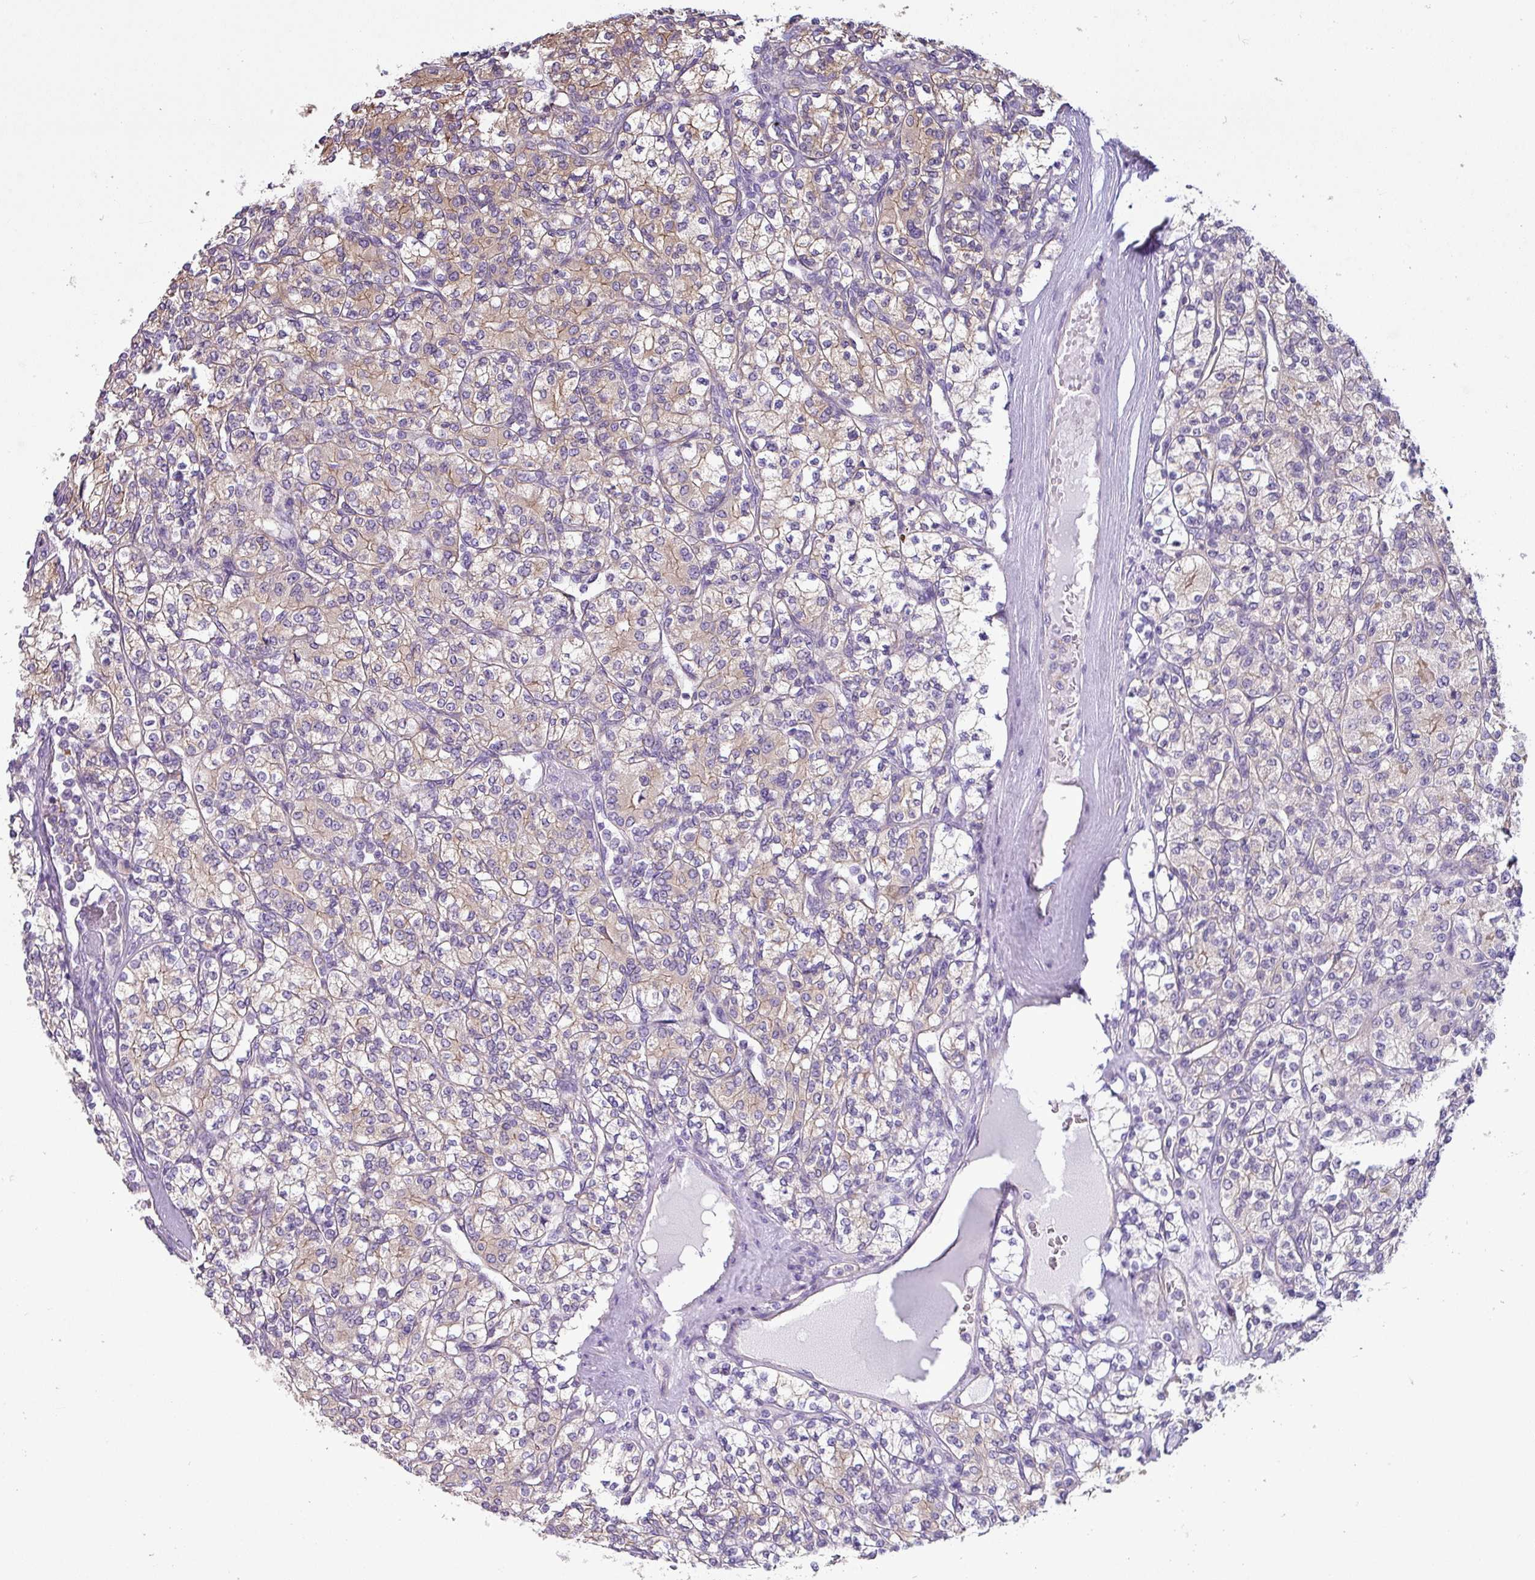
{"staining": {"intensity": "weak", "quantity": "25%-75%", "location": "cytoplasmic/membranous"}, "tissue": "renal cancer", "cell_type": "Tumor cells", "image_type": "cancer", "snomed": [{"axis": "morphology", "description": "Adenocarcinoma, NOS"}, {"axis": "topography", "description": "Kidney"}], "caption": "DAB immunohistochemical staining of renal adenocarcinoma demonstrates weak cytoplasmic/membranous protein positivity in approximately 25%-75% of tumor cells.", "gene": "PALS2", "patient": {"sex": "male", "age": 77}}